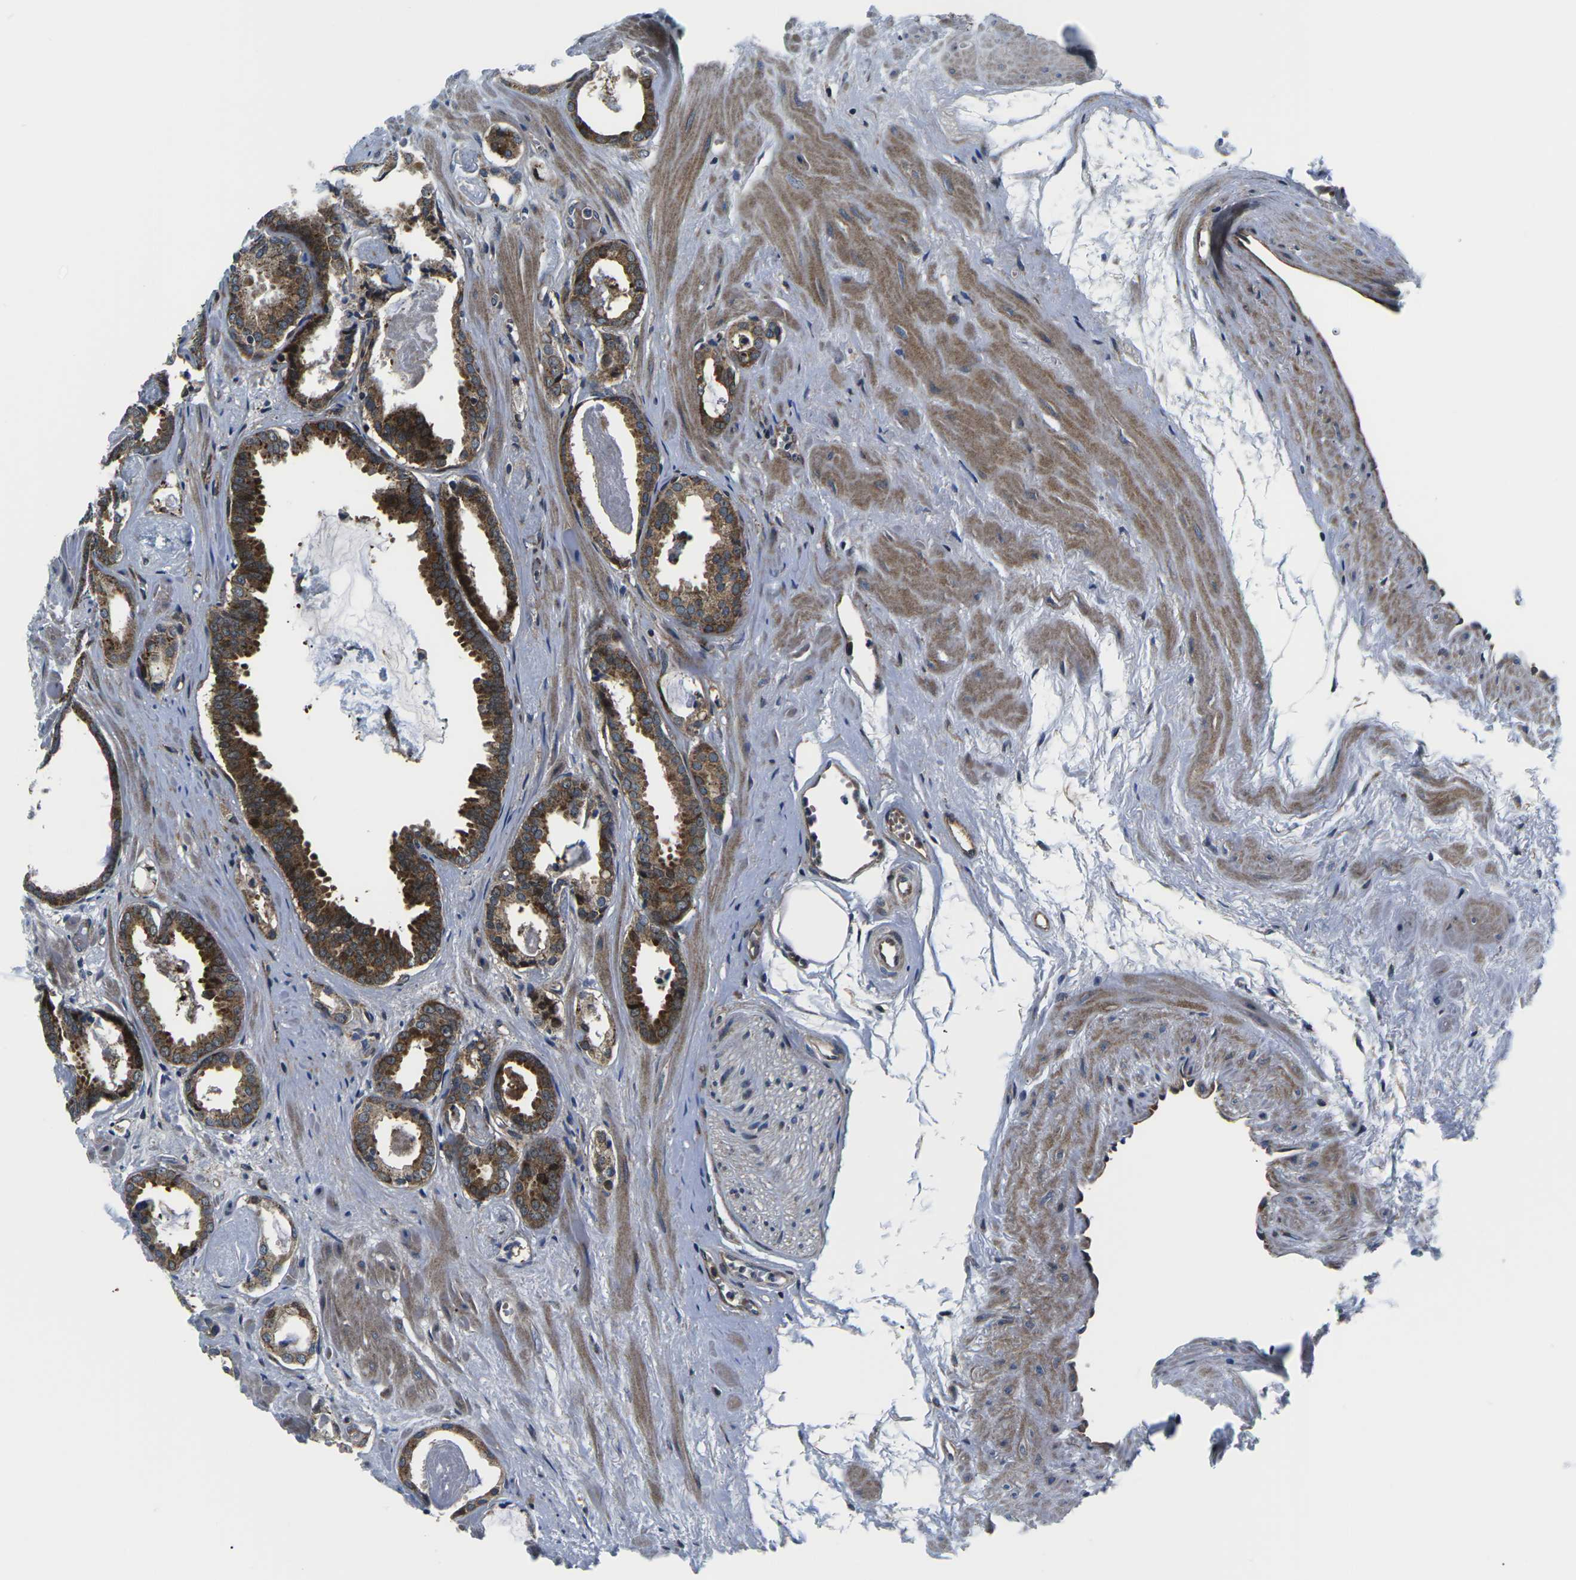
{"staining": {"intensity": "strong", "quantity": ">75%", "location": "cytoplasmic/membranous"}, "tissue": "prostate cancer", "cell_type": "Tumor cells", "image_type": "cancer", "snomed": [{"axis": "morphology", "description": "Adenocarcinoma, Low grade"}, {"axis": "topography", "description": "Prostate"}], "caption": "DAB immunohistochemical staining of prostate low-grade adenocarcinoma displays strong cytoplasmic/membranous protein expression in approximately >75% of tumor cells.", "gene": "EIF4E", "patient": {"sex": "male", "age": 53}}